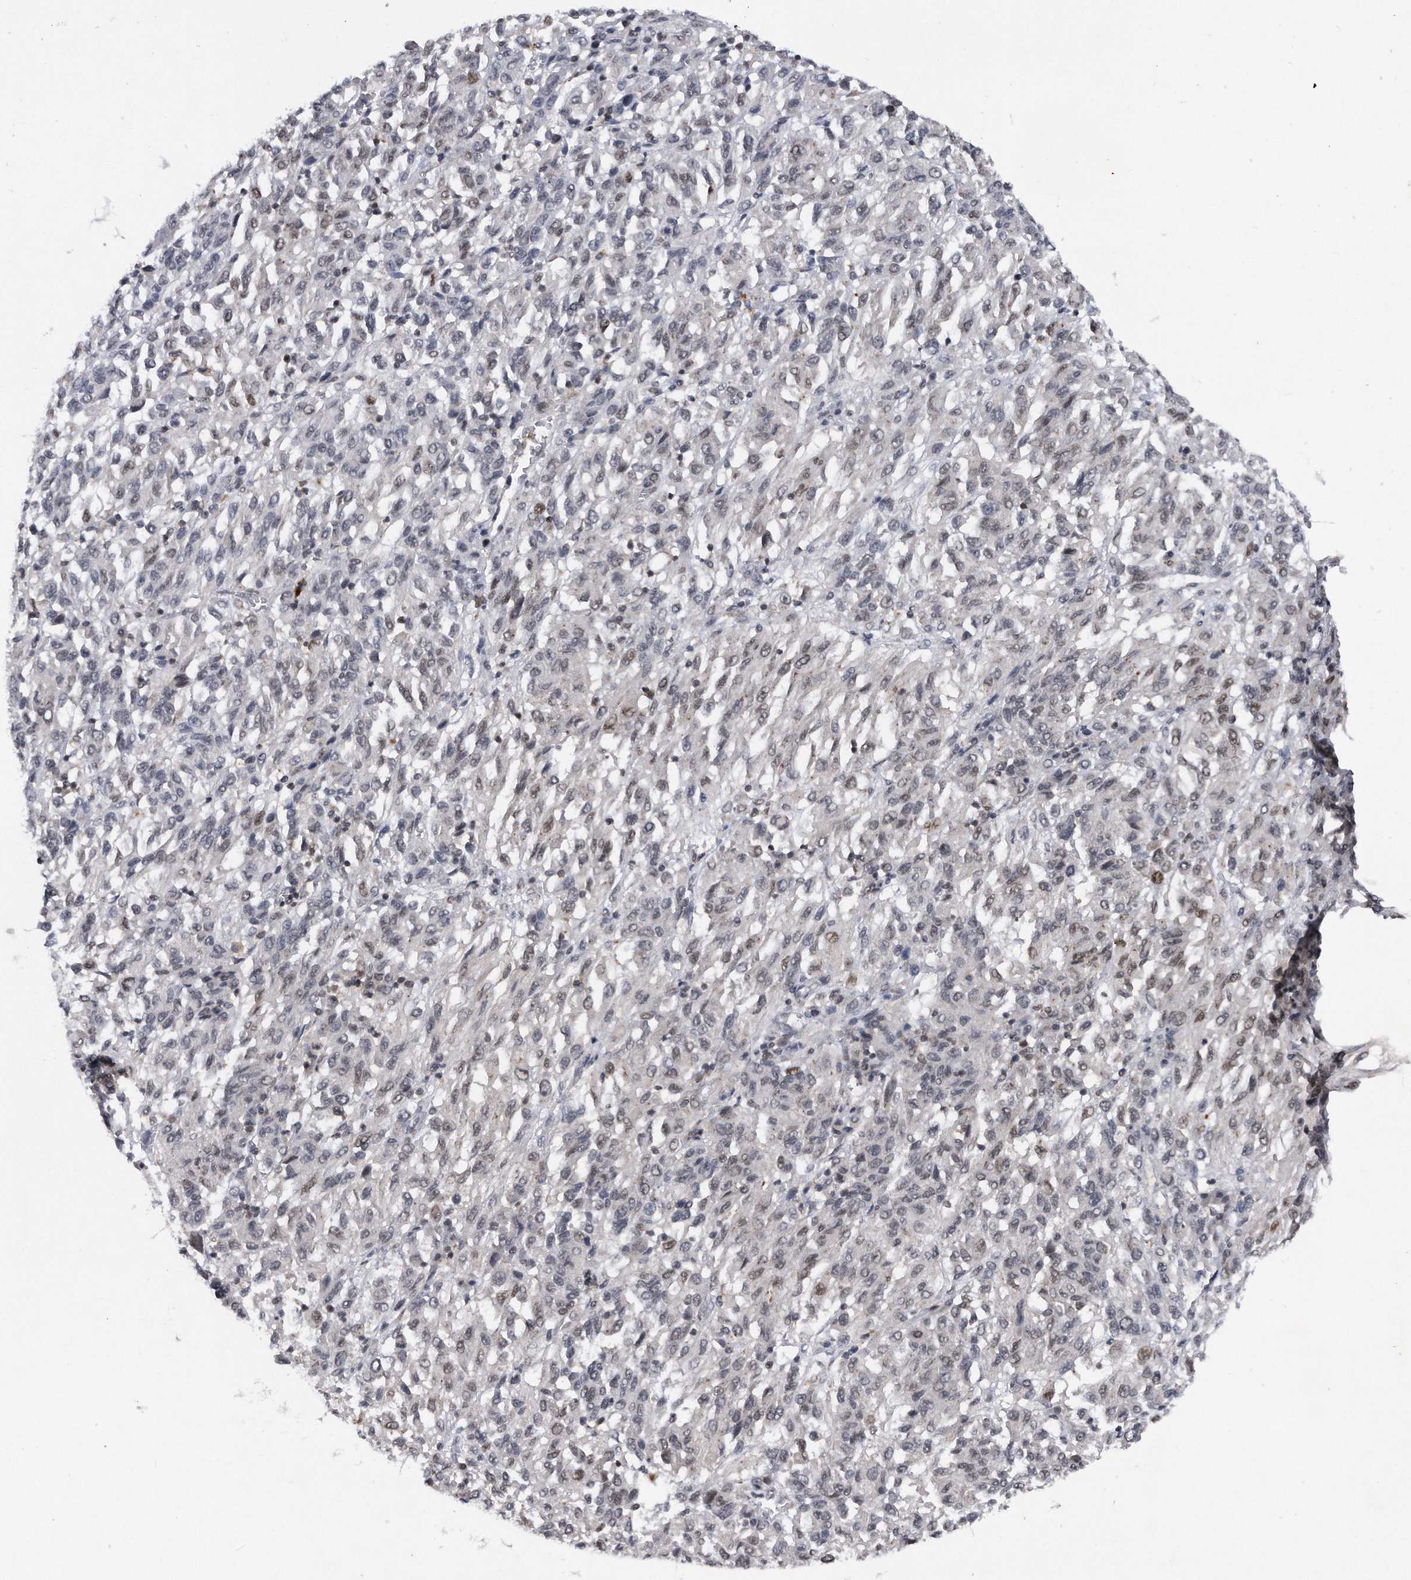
{"staining": {"intensity": "weak", "quantity": "25%-75%", "location": "nuclear"}, "tissue": "melanoma", "cell_type": "Tumor cells", "image_type": "cancer", "snomed": [{"axis": "morphology", "description": "Malignant melanoma, Metastatic site"}, {"axis": "topography", "description": "Lung"}], "caption": "Melanoma stained with a protein marker reveals weak staining in tumor cells.", "gene": "VIRMA", "patient": {"sex": "male", "age": 64}}